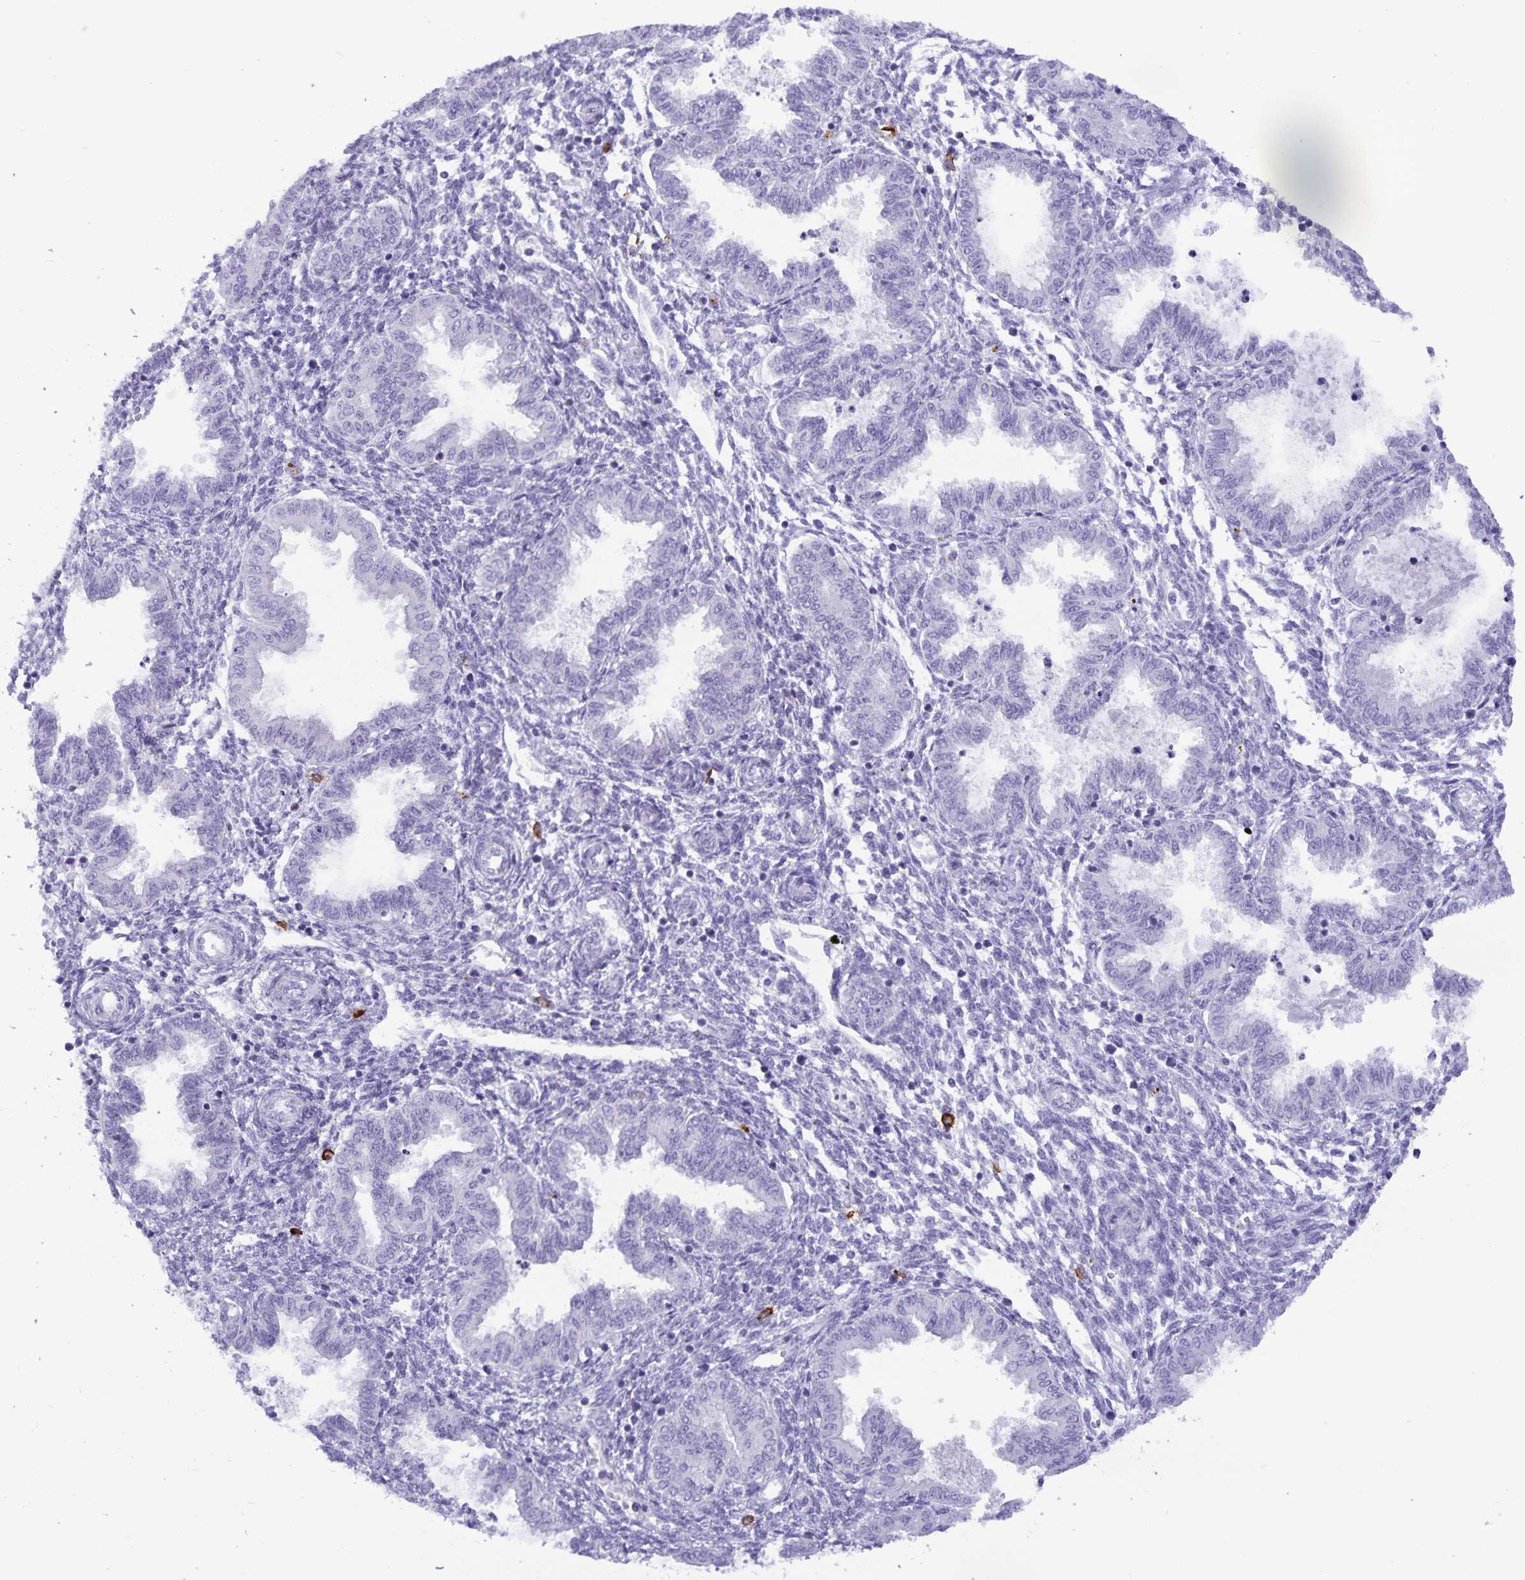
{"staining": {"intensity": "negative", "quantity": "none", "location": "none"}, "tissue": "endometrium", "cell_type": "Cells in endometrial stroma", "image_type": "normal", "snomed": [{"axis": "morphology", "description": "Normal tissue, NOS"}, {"axis": "topography", "description": "Endometrium"}], "caption": "Cells in endometrial stroma show no significant staining in unremarkable endometrium. (Stains: DAB IHC with hematoxylin counter stain, Microscopy: brightfield microscopy at high magnification).", "gene": "IBTK", "patient": {"sex": "female", "age": 33}}